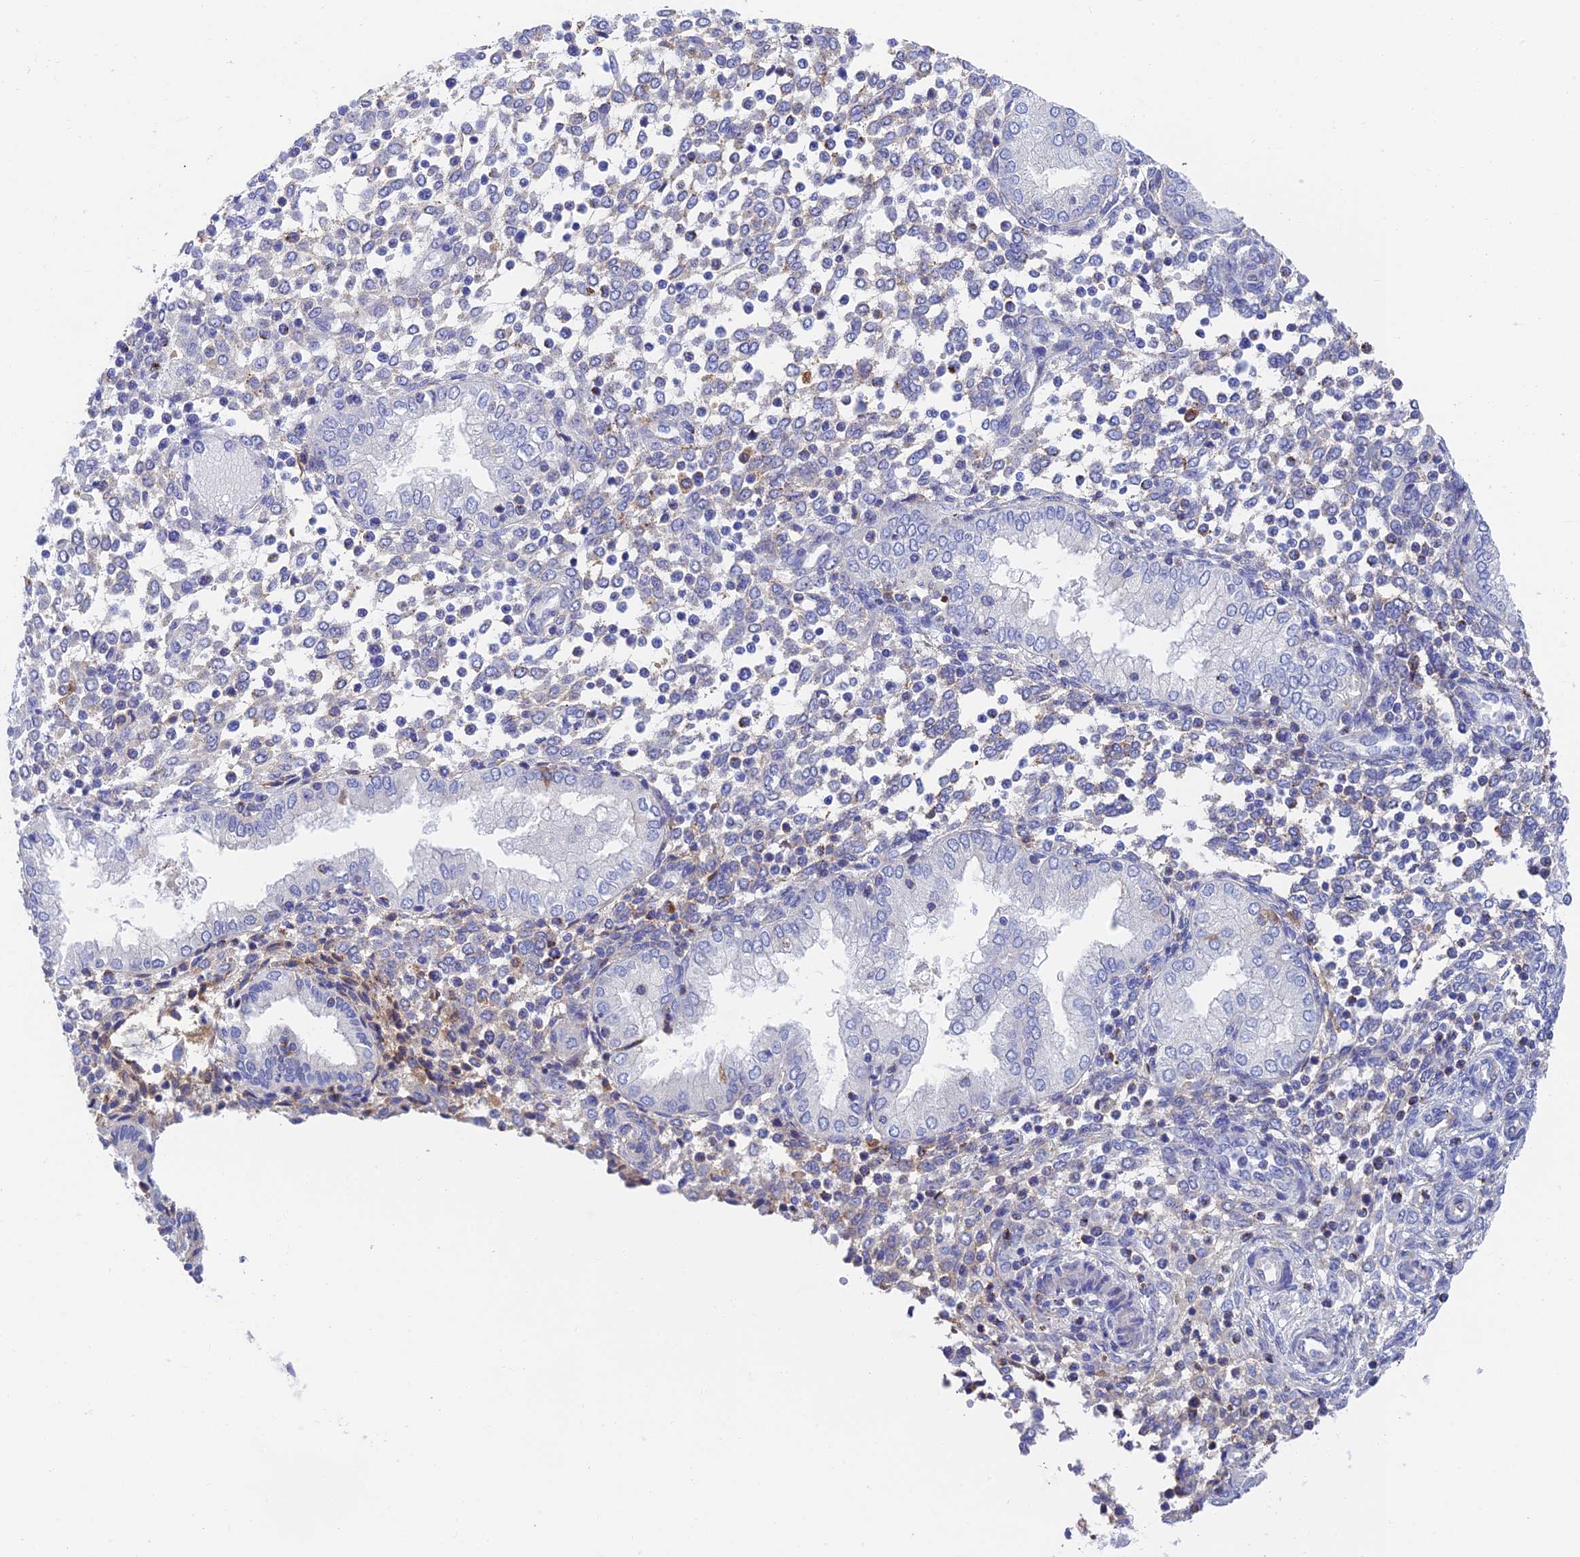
{"staining": {"intensity": "negative", "quantity": "none", "location": "none"}, "tissue": "endometrium", "cell_type": "Cells in endometrial stroma", "image_type": "normal", "snomed": [{"axis": "morphology", "description": "Normal tissue, NOS"}, {"axis": "topography", "description": "Endometrium"}], "caption": "Micrograph shows no significant protein staining in cells in endometrial stroma of normal endometrium. (Stains: DAB (3,3'-diaminobenzidine) immunohistochemistry (IHC) with hematoxylin counter stain, Microscopy: brightfield microscopy at high magnification).", "gene": "ADAMTS13", "patient": {"sex": "female", "age": 53}}